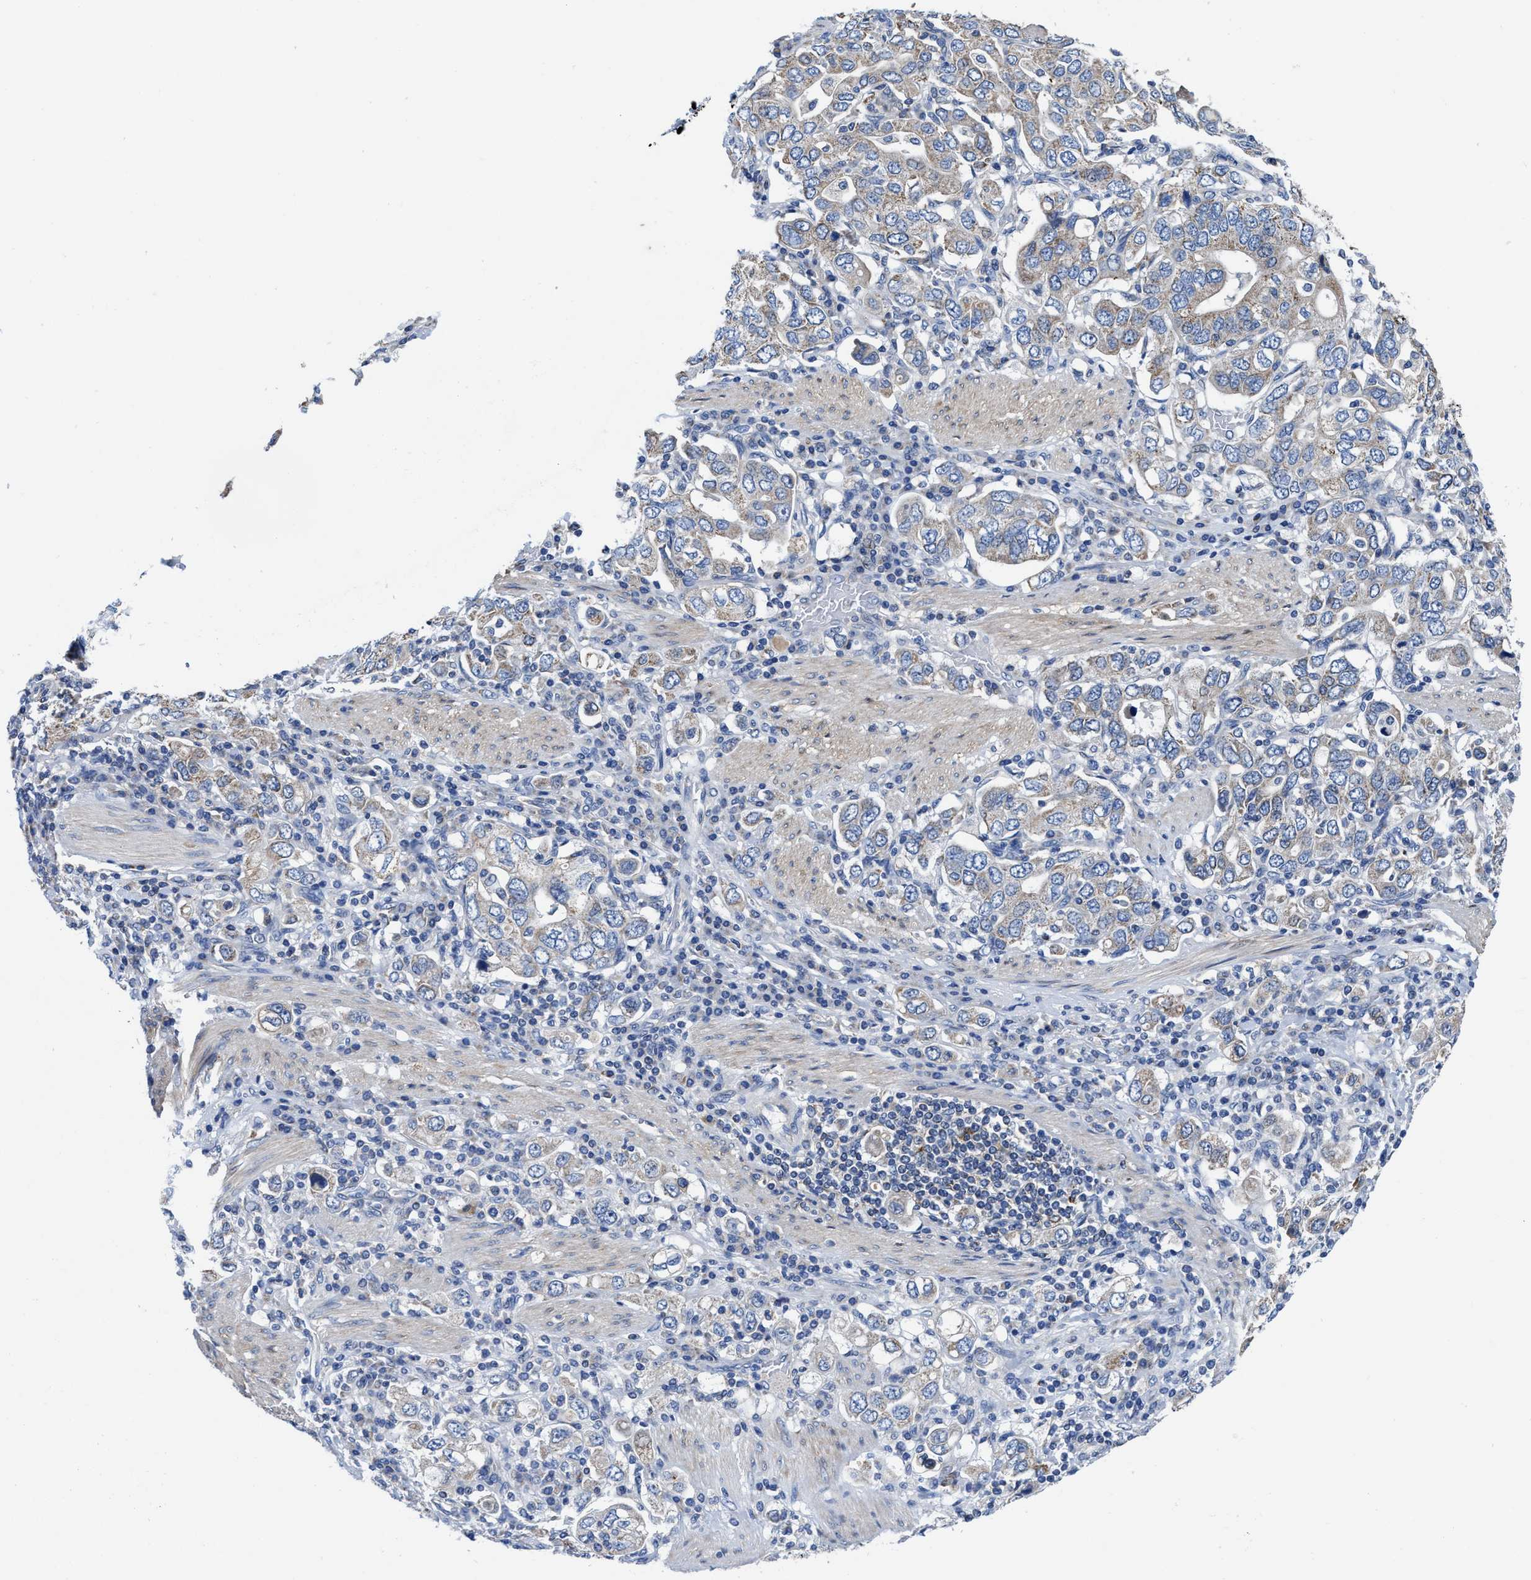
{"staining": {"intensity": "weak", "quantity": "25%-75%", "location": "cytoplasmic/membranous"}, "tissue": "stomach cancer", "cell_type": "Tumor cells", "image_type": "cancer", "snomed": [{"axis": "morphology", "description": "Adenocarcinoma, NOS"}, {"axis": "topography", "description": "Stomach, upper"}], "caption": "Immunohistochemical staining of human stomach cancer exhibits weak cytoplasmic/membranous protein expression in about 25%-75% of tumor cells. Nuclei are stained in blue.", "gene": "TMEM30A", "patient": {"sex": "male", "age": 62}}